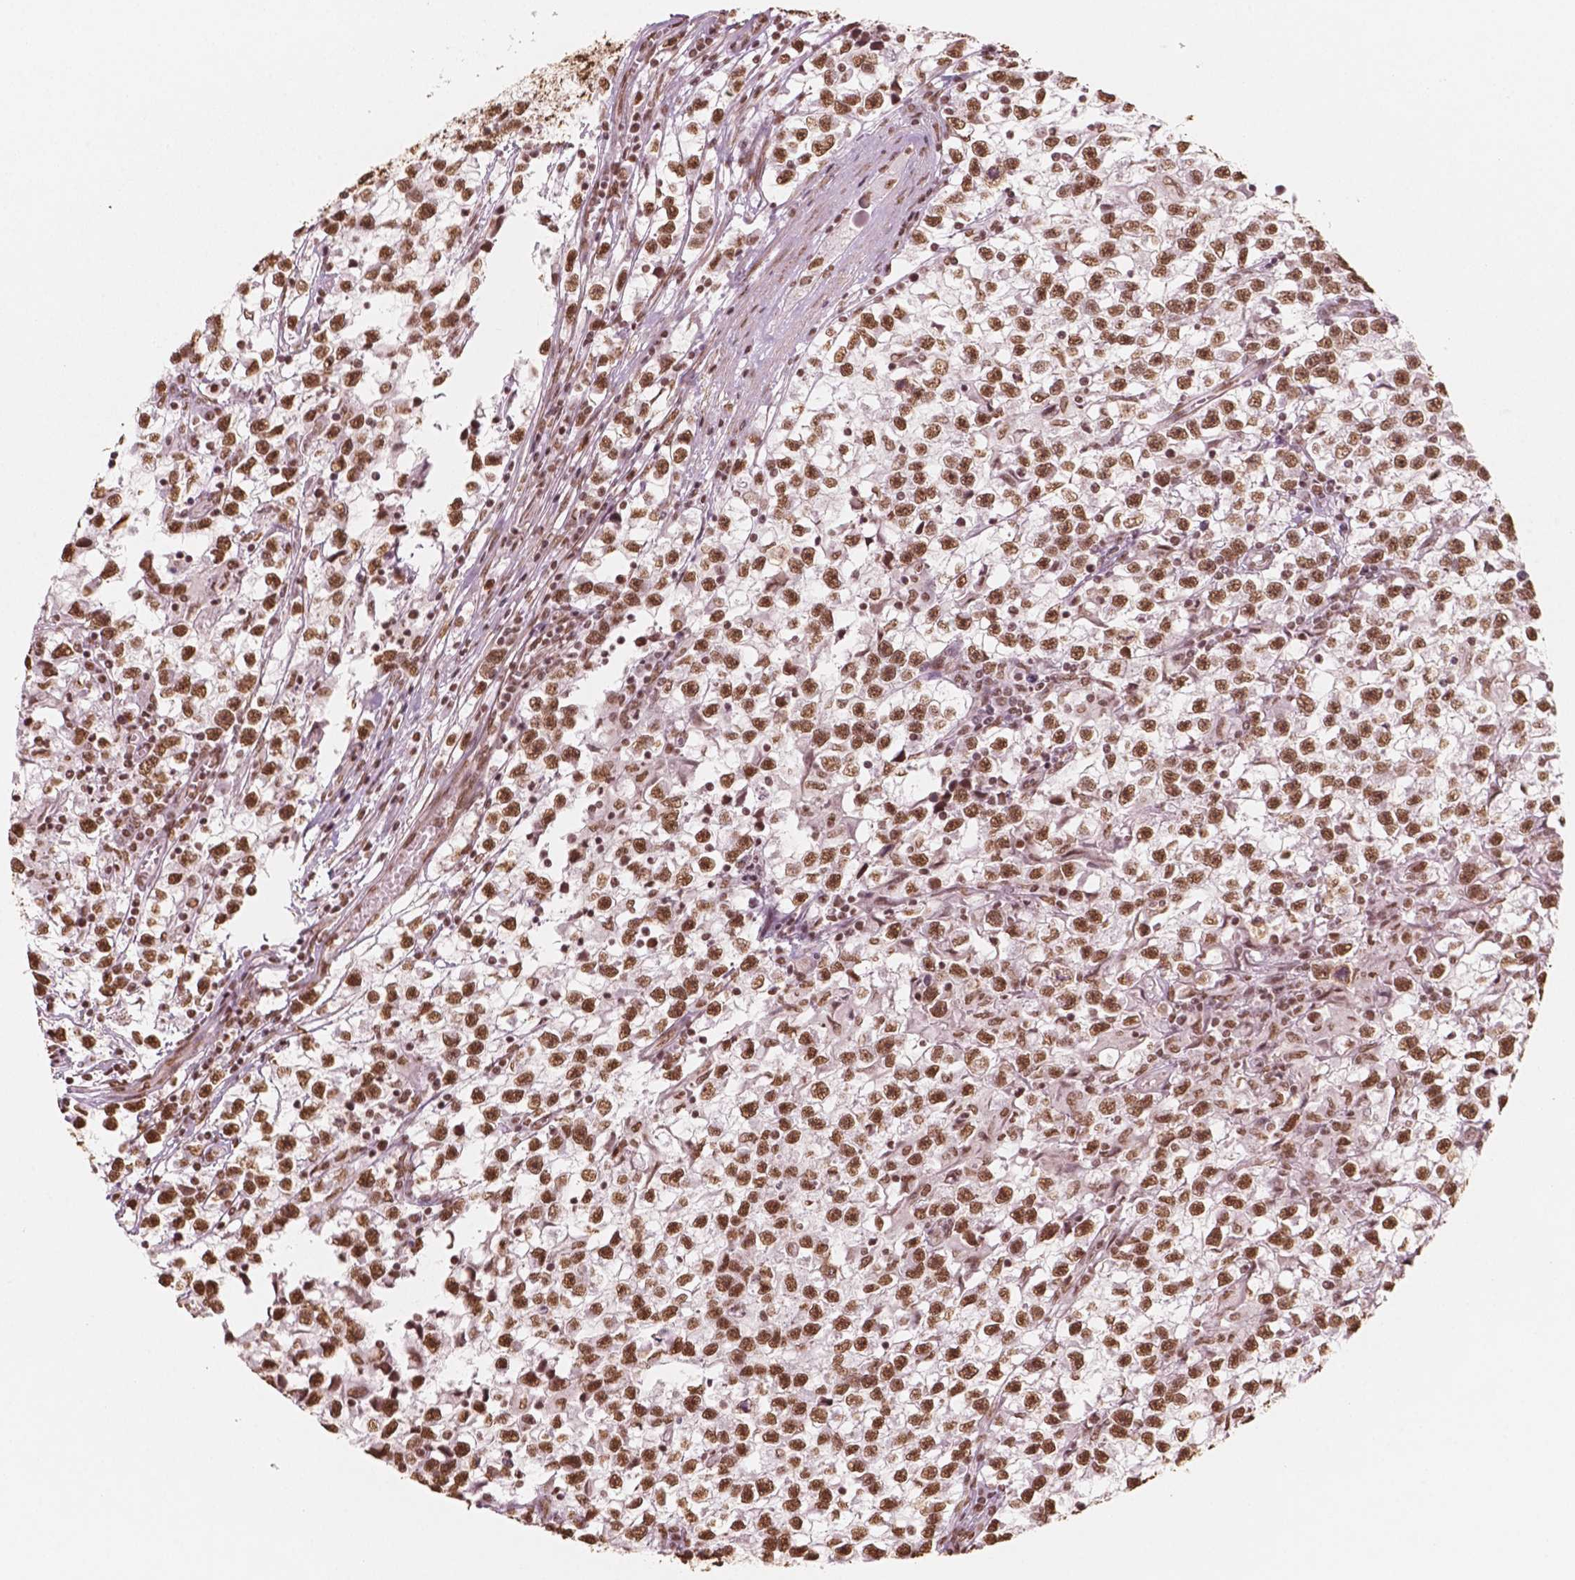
{"staining": {"intensity": "moderate", "quantity": ">75%", "location": "nuclear"}, "tissue": "testis cancer", "cell_type": "Tumor cells", "image_type": "cancer", "snomed": [{"axis": "morphology", "description": "Seminoma, NOS"}, {"axis": "topography", "description": "Testis"}], "caption": "Tumor cells reveal medium levels of moderate nuclear expression in about >75% of cells in human testis cancer (seminoma). (brown staining indicates protein expression, while blue staining denotes nuclei).", "gene": "GTF3C5", "patient": {"sex": "male", "age": 31}}